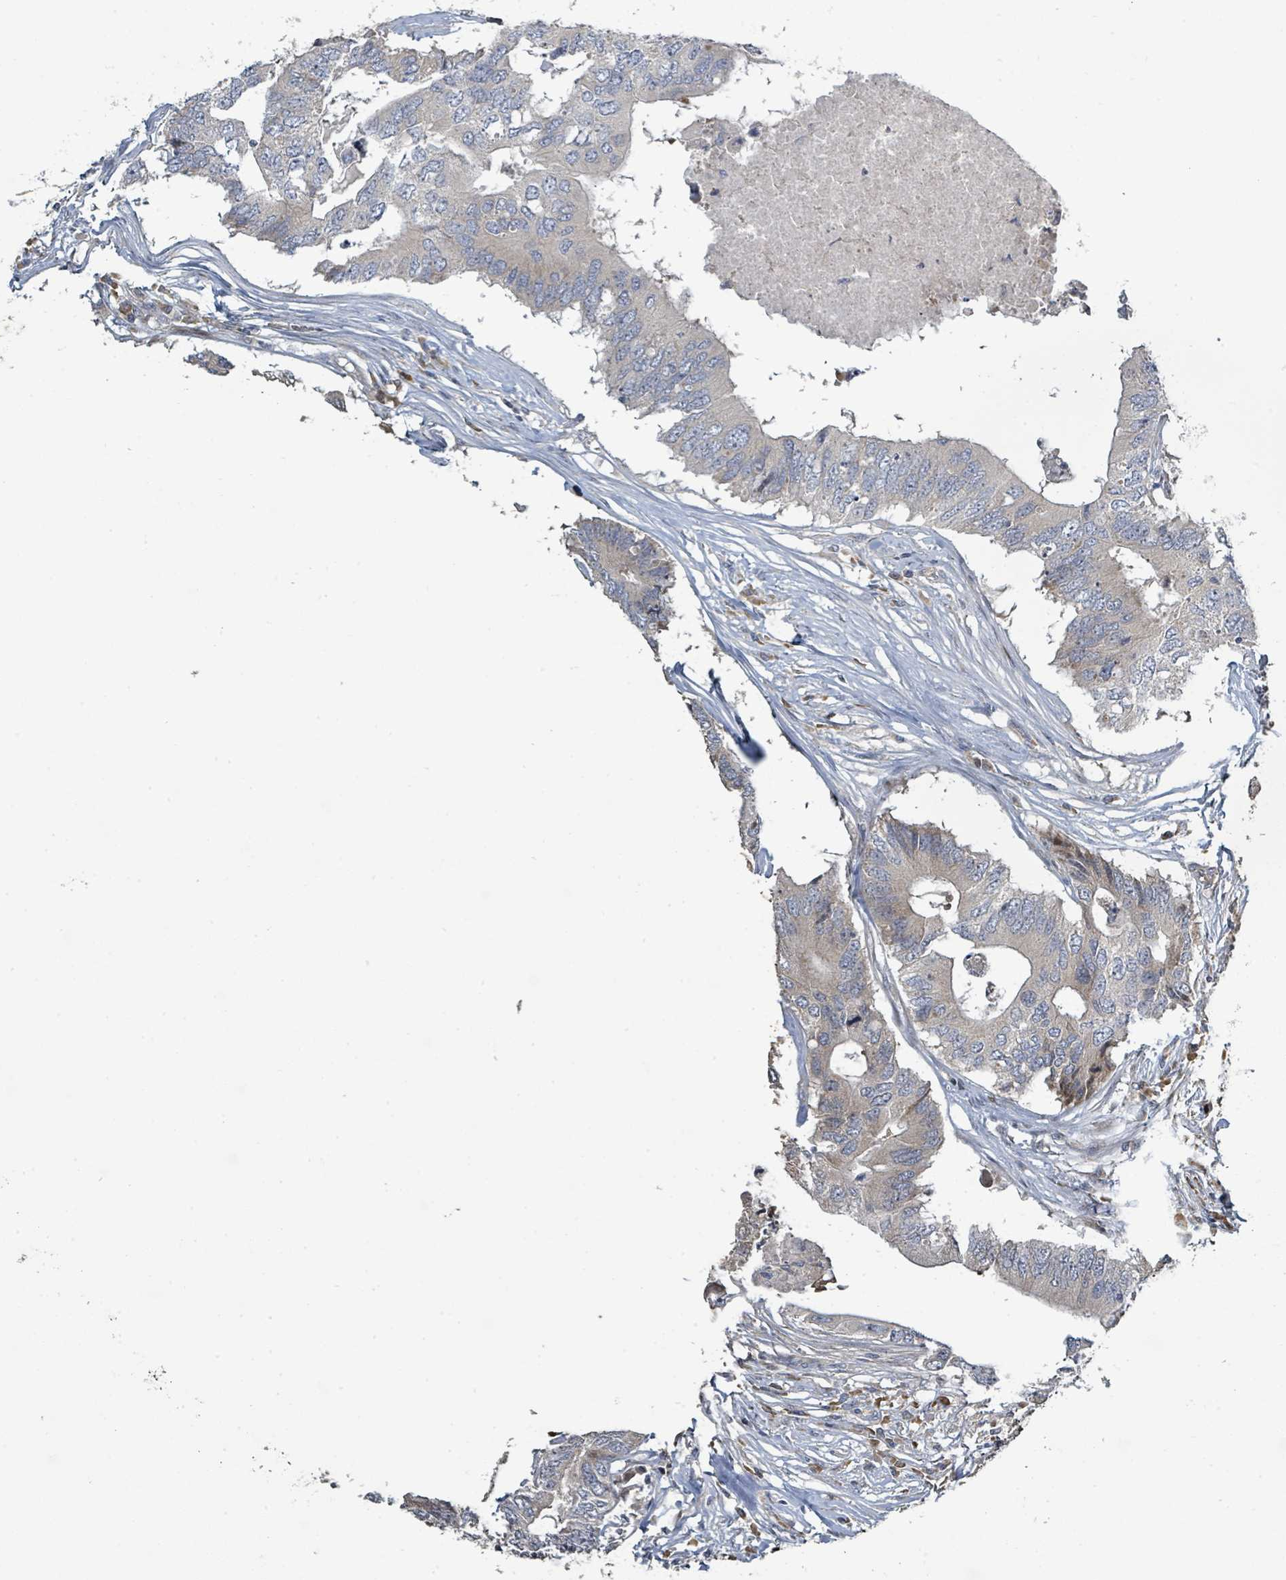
{"staining": {"intensity": "weak", "quantity": "<25%", "location": "cytoplasmic/membranous"}, "tissue": "colorectal cancer", "cell_type": "Tumor cells", "image_type": "cancer", "snomed": [{"axis": "morphology", "description": "Adenocarcinoma, NOS"}, {"axis": "topography", "description": "Colon"}], "caption": "DAB immunohistochemical staining of human colorectal cancer exhibits no significant expression in tumor cells.", "gene": "CFAP210", "patient": {"sex": "male", "age": 71}}